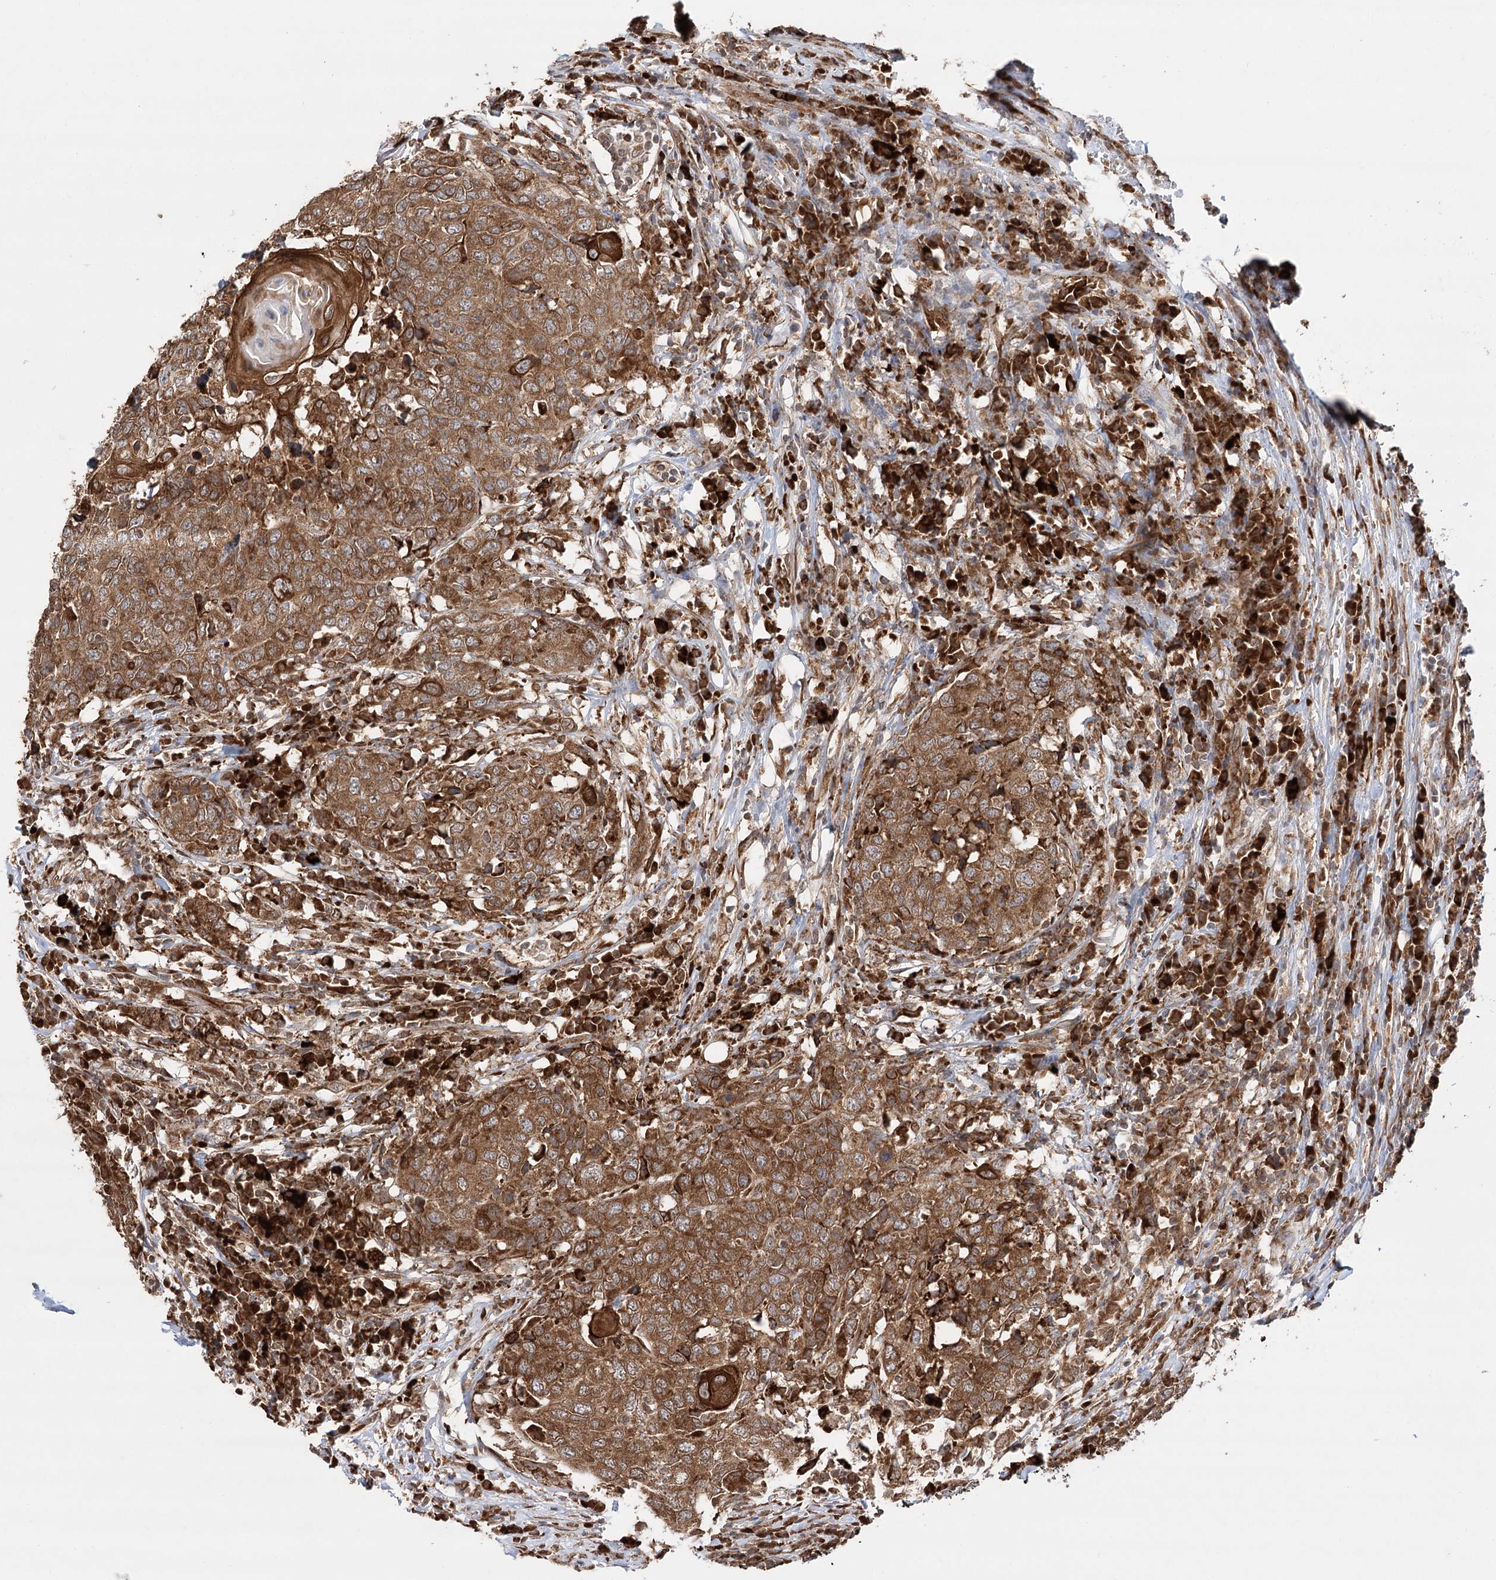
{"staining": {"intensity": "moderate", "quantity": ">75%", "location": "cytoplasmic/membranous"}, "tissue": "head and neck cancer", "cell_type": "Tumor cells", "image_type": "cancer", "snomed": [{"axis": "morphology", "description": "Squamous cell carcinoma, NOS"}, {"axis": "topography", "description": "Head-Neck"}], "caption": "The image exhibits staining of head and neck cancer (squamous cell carcinoma), revealing moderate cytoplasmic/membranous protein expression (brown color) within tumor cells. Using DAB (brown) and hematoxylin (blue) stains, captured at high magnification using brightfield microscopy.", "gene": "DNAJB14", "patient": {"sex": "male", "age": 66}}